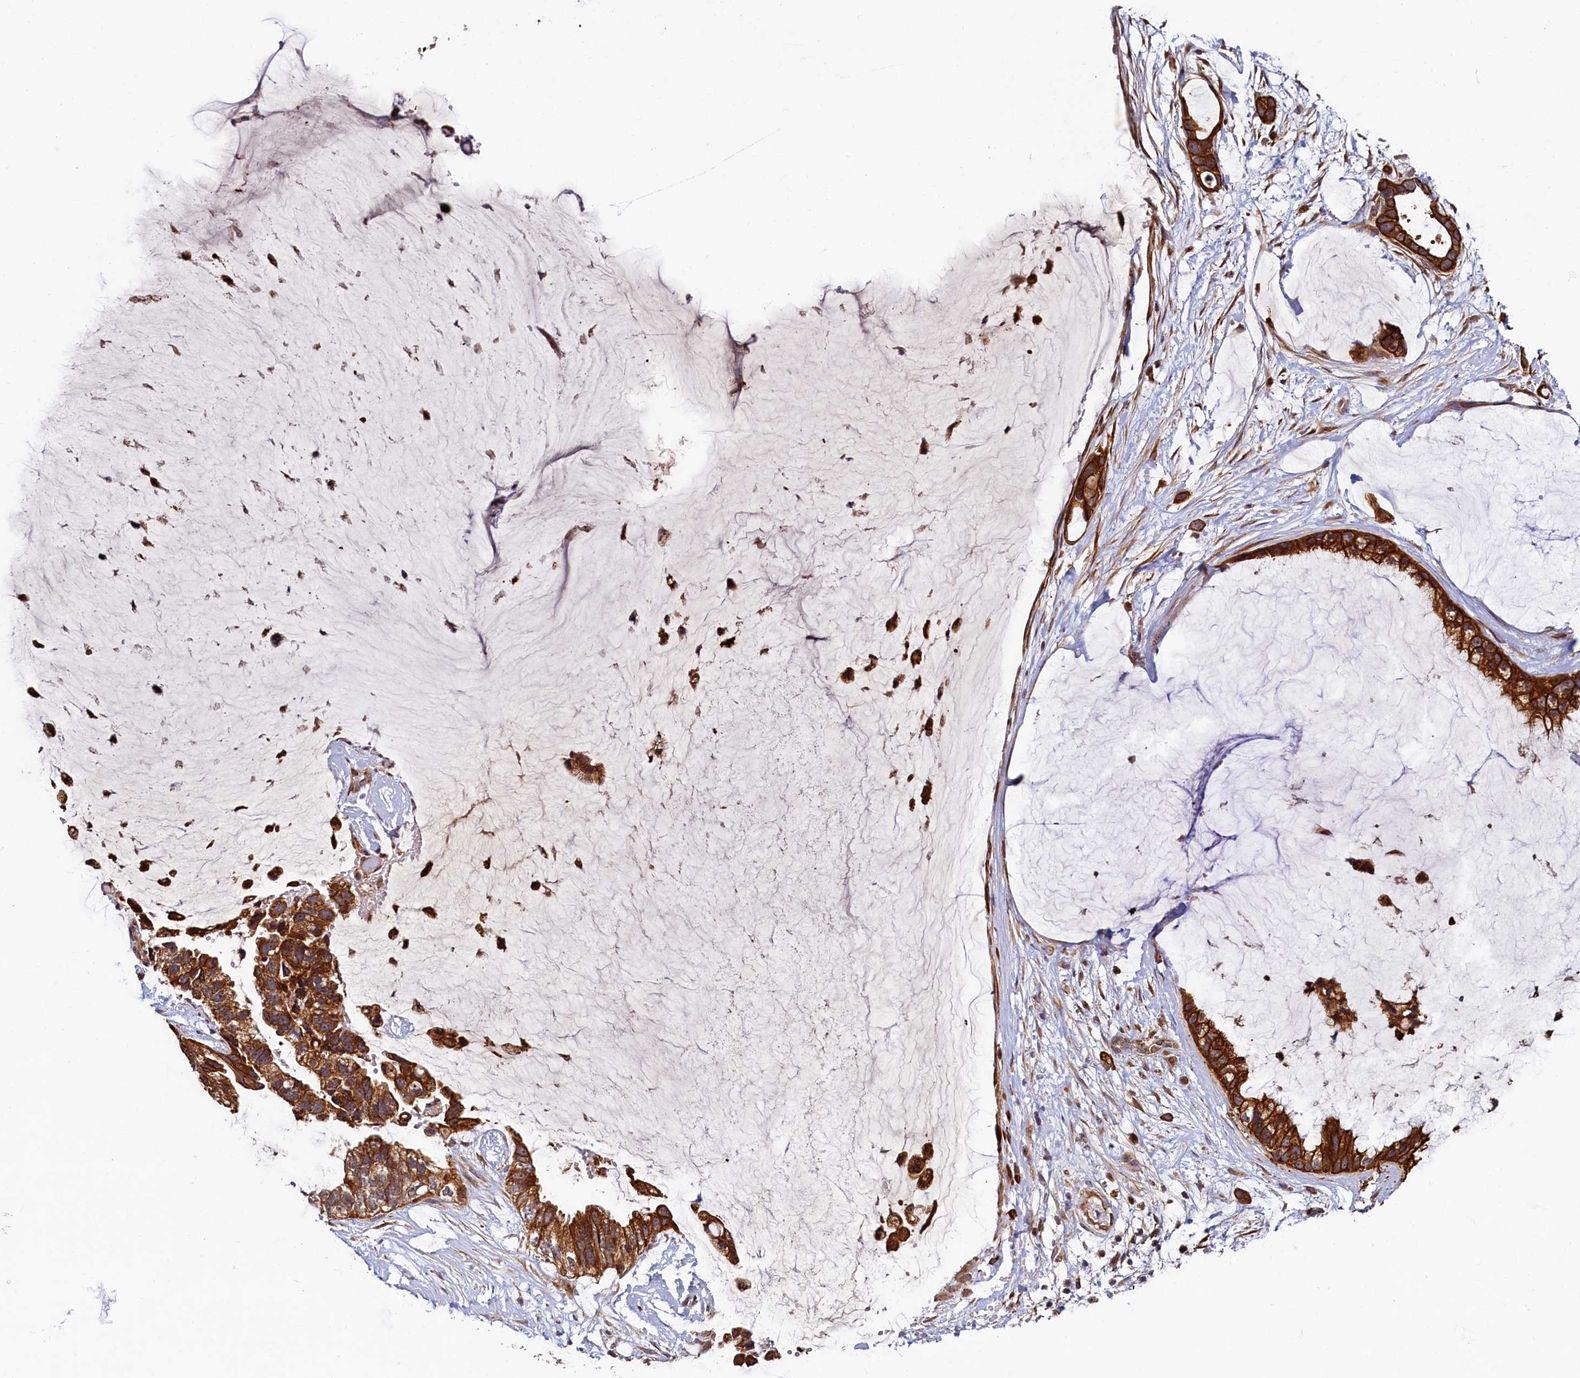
{"staining": {"intensity": "strong", "quantity": ">75%", "location": "cytoplasmic/membranous"}, "tissue": "ovarian cancer", "cell_type": "Tumor cells", "image_type": "cancer", "snomed": [{"axis": "morphology", "description": "Cystadenocarcinoma, mucinous, NOS"}, {"axis": "topography", "description": "Ovary"}], "caption": "High-magnification brightfield microscopy of ovarian cancer stained with DAB (3,3'-diaminobenzidine) (brown) and counterstained with hematoxylin (blue). tumor cells exhibit strong cytoplasmic/membranous positivity is seen in about>75% of cells.", "gene": "NCKAP5L", "patient": {"sex": "female", "age": 39}}